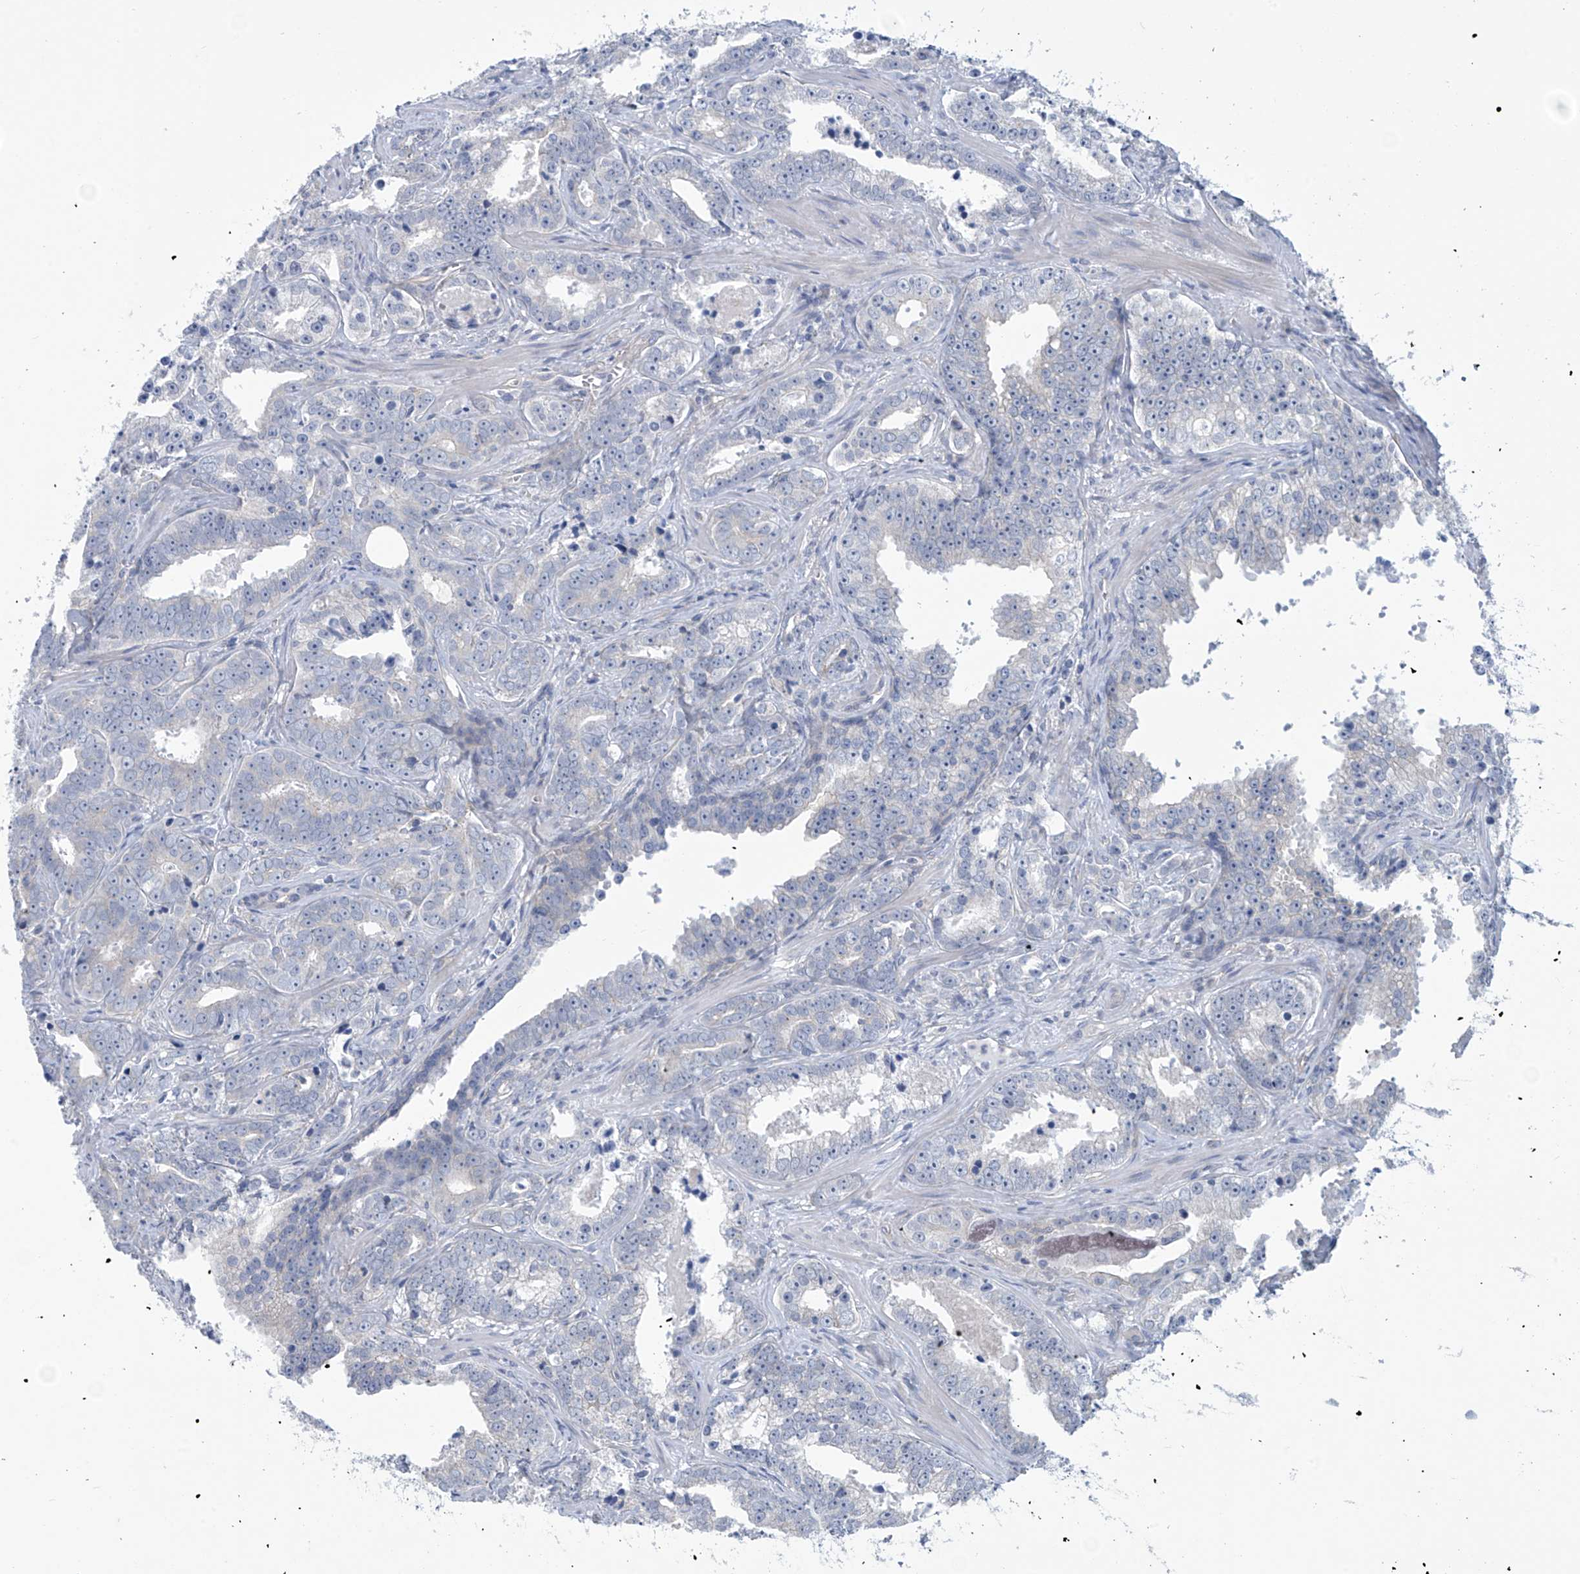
{"staining": {"intensity": "negative", "quantity": "none", "location": "none"}, "tissue": "prostate cancer", "cell_type": "Tumor cells", "image_type": "cancer", "snomed": [{"axis": "morphology", "description": "Adenocarcinoma, High grade"}, {"axis": "topography", "description": "Prostate"}], "caption": "High power microscopy photomicrograph of an immunohistochemistry photomicrograph of prostate cancer (high-grade adenocarcinoma), revealing no significant expression in tumor cells. (DAB (3,3'-diaminobenzidine) immunohistochemistry, high magnification).", "gene": "ABHD13", "patient": {"sex": "male", "age": 62}}